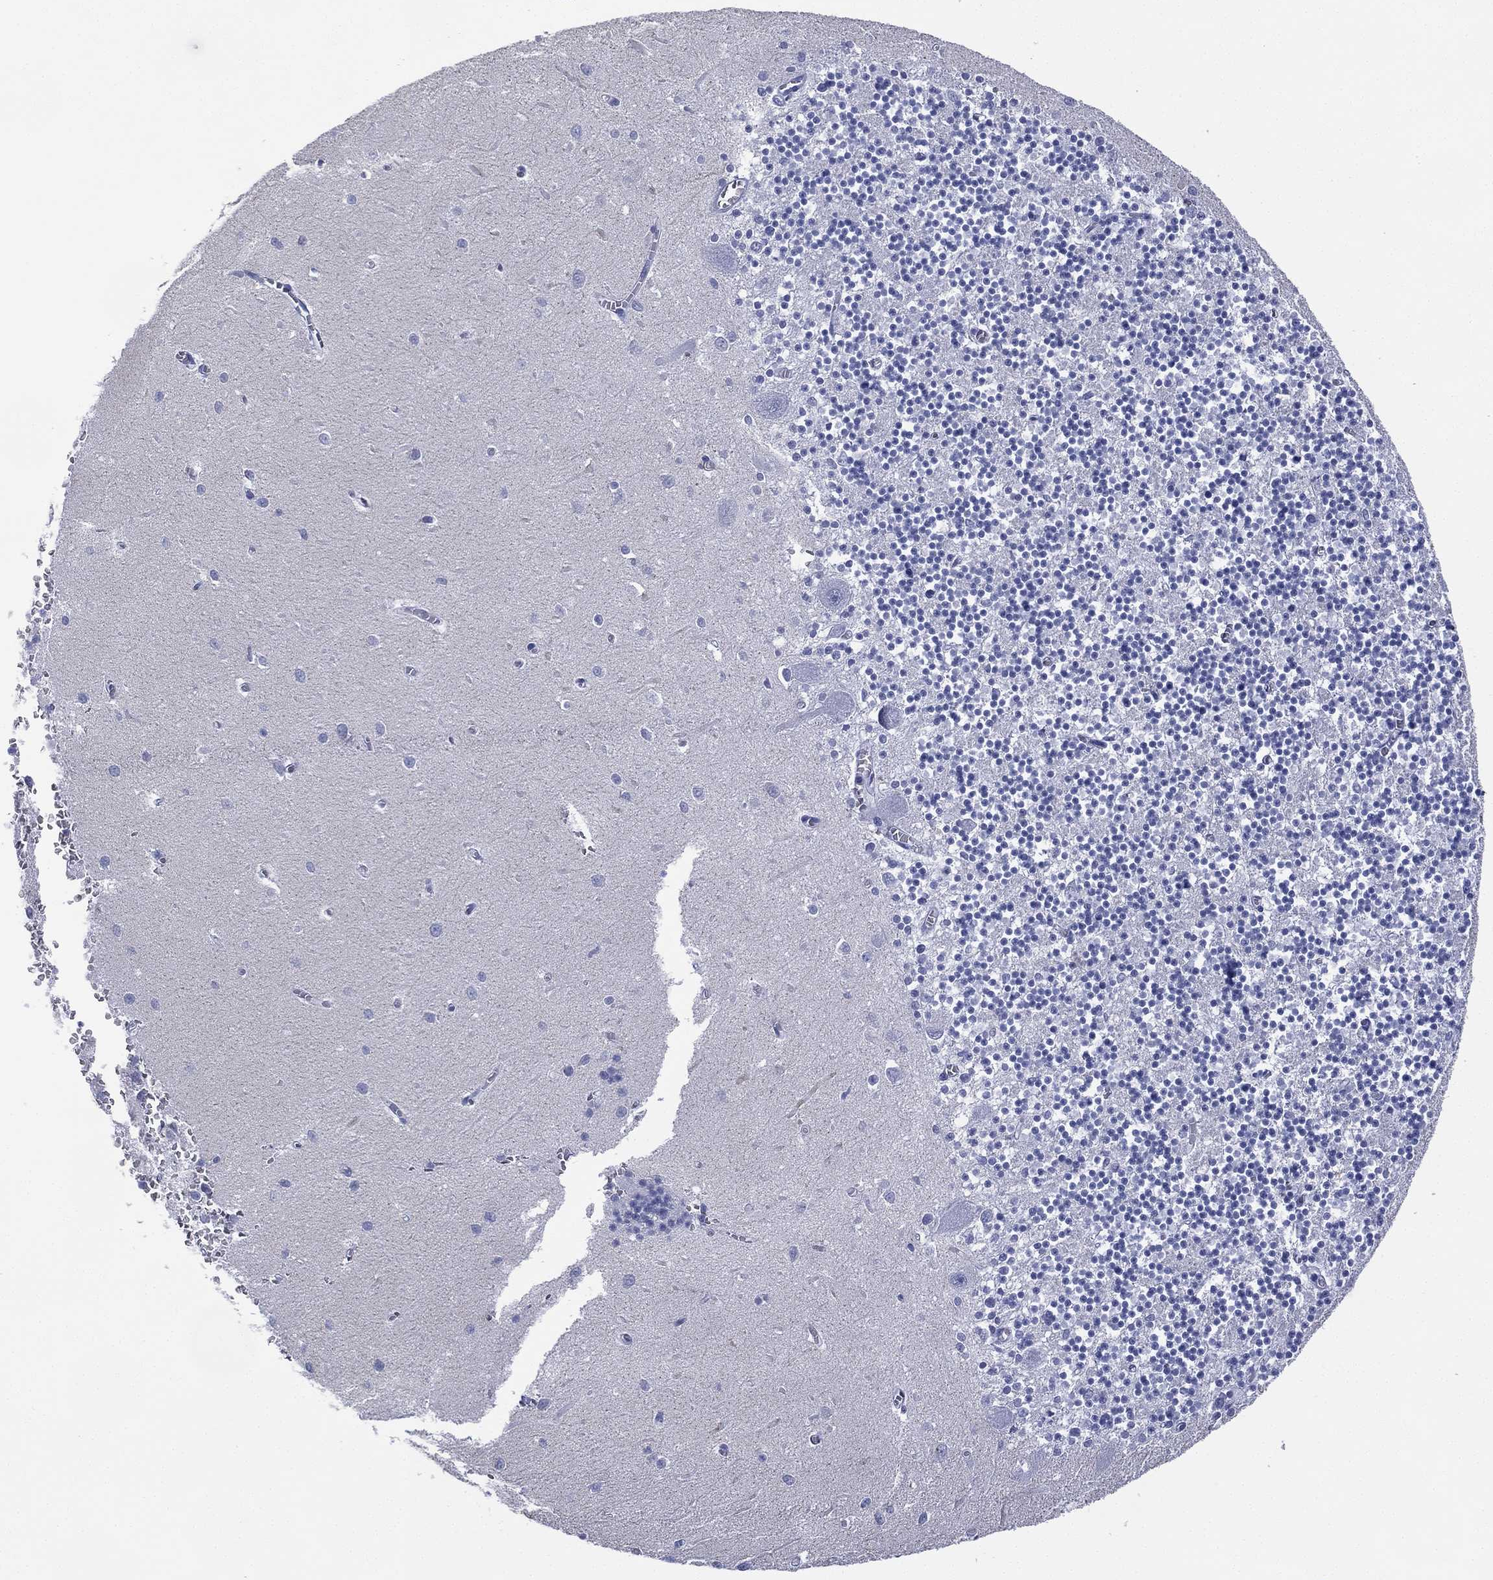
{"staining": {"intensity": "negative", "quantity": "none", "location": "none"}, "tissue": "cerebellum", "cell_type": "Cells in granular layer", "image_type": "normal", "snomed": [{"axis": "morphology", "description": "Normal tissue, NOS"}, {"axis": "topography", "description": "Cerebellum"}], "caption": "Immunohistochemical staining of normal cerebellum demonstrates no significant staining in cells in granular layer. (Immunohistochemistry, brightfield microscopy, high magnification).", "gene": "DSG1", "patient": {"sex": "female", "age": 64}}